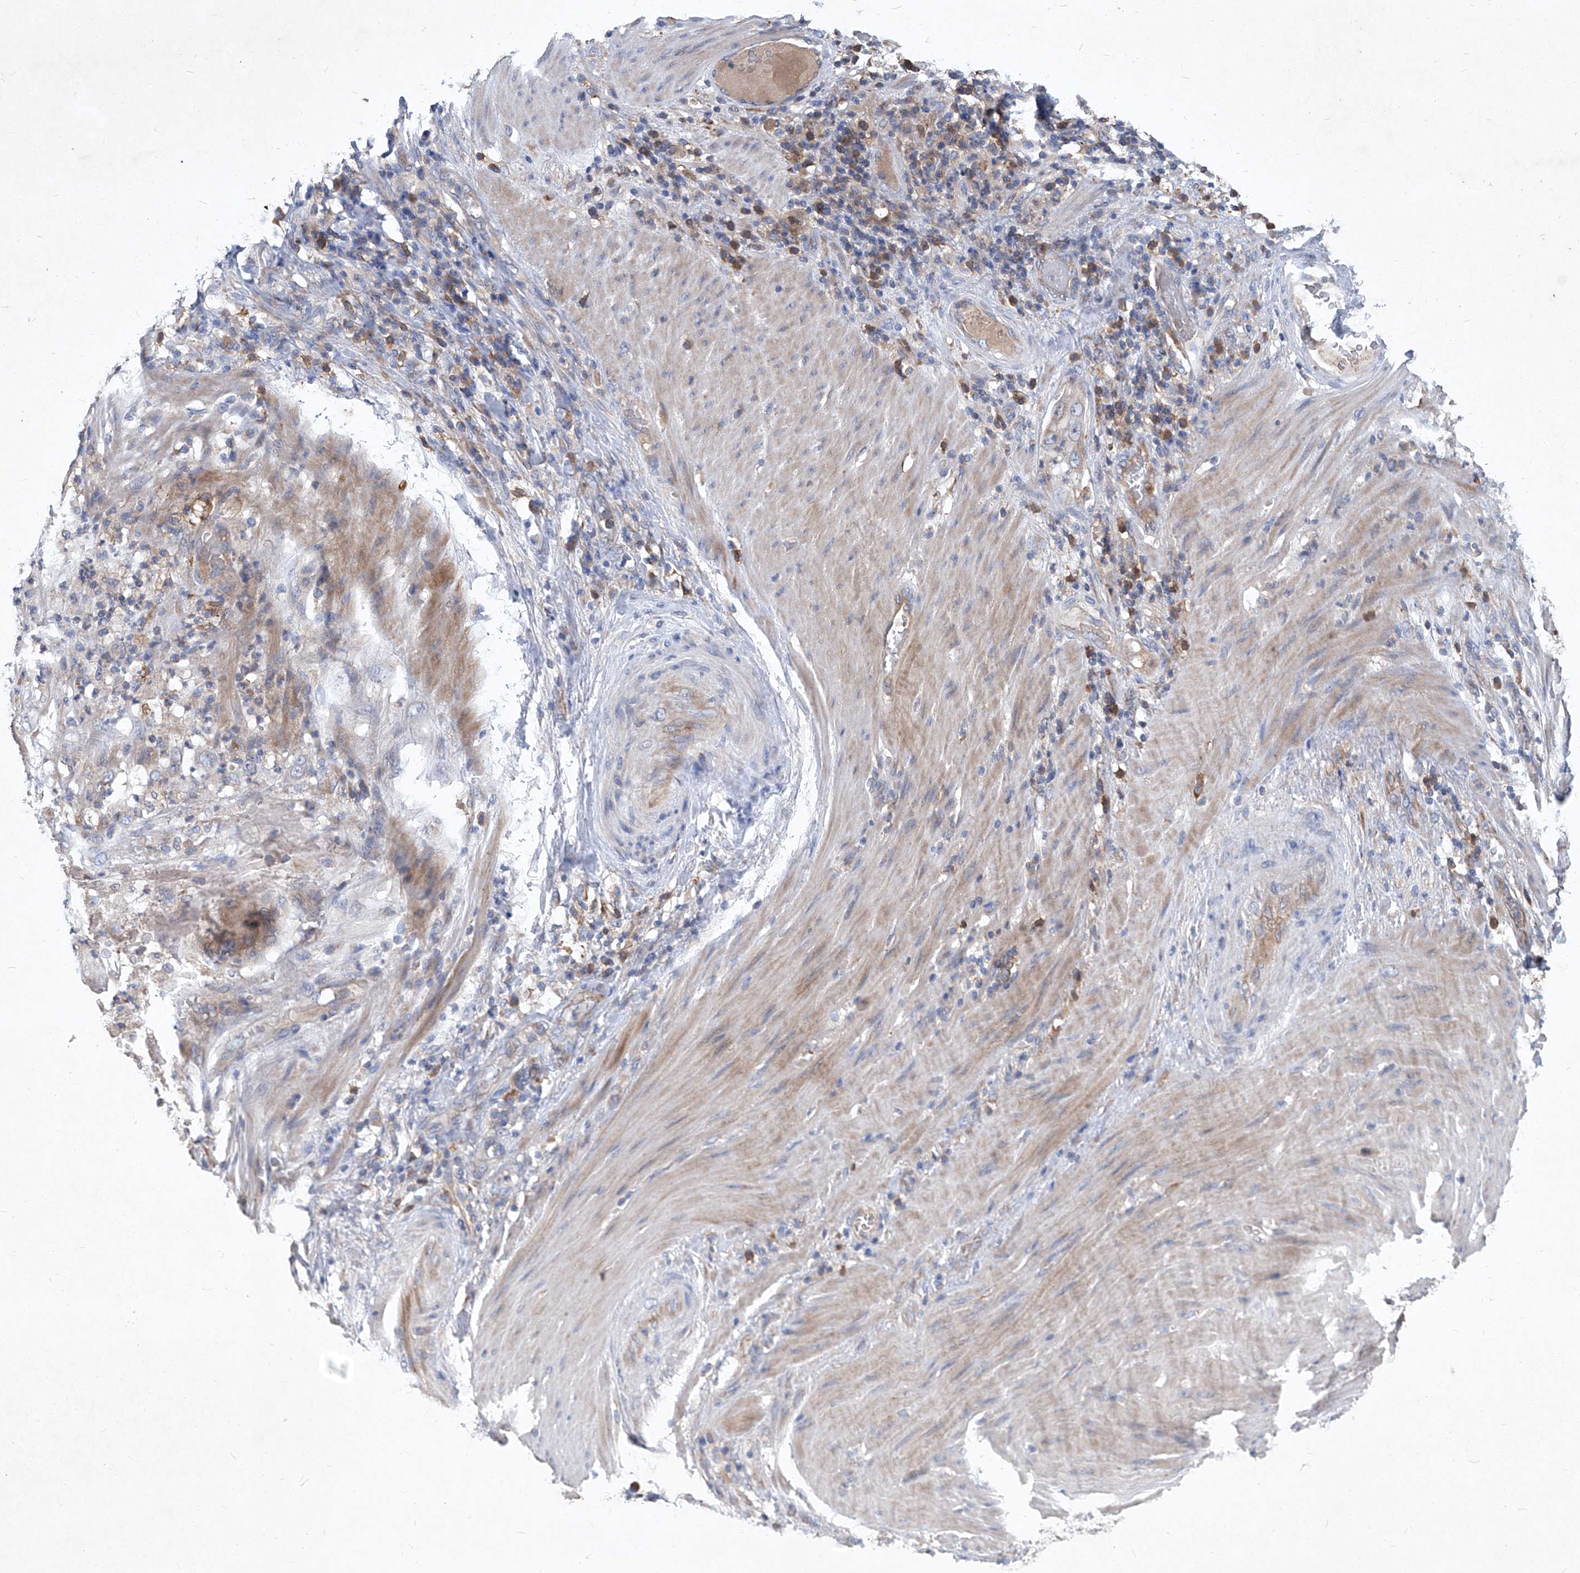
{"staining": {"intensity": "weak", "quantity": "<25%", "location": "cytoplasmic/membranous"}, "tissue": "stomach cancer", "cell_type": "Tumor cells", "image_type": "cancer", "snomed": [{"axis": "morphology", "description": "Adenocarcinoma, NOS"}, {"axis": "topography", "description": "Stomach"}], "caption": "Immunohistochemistry micrograph of adenocarcinoma (stomach) stained for a protein (brown), which displays no positivity in tumor cells.", "gene": "EPHA8", "patient": {"sex": "female", "age": 73}}